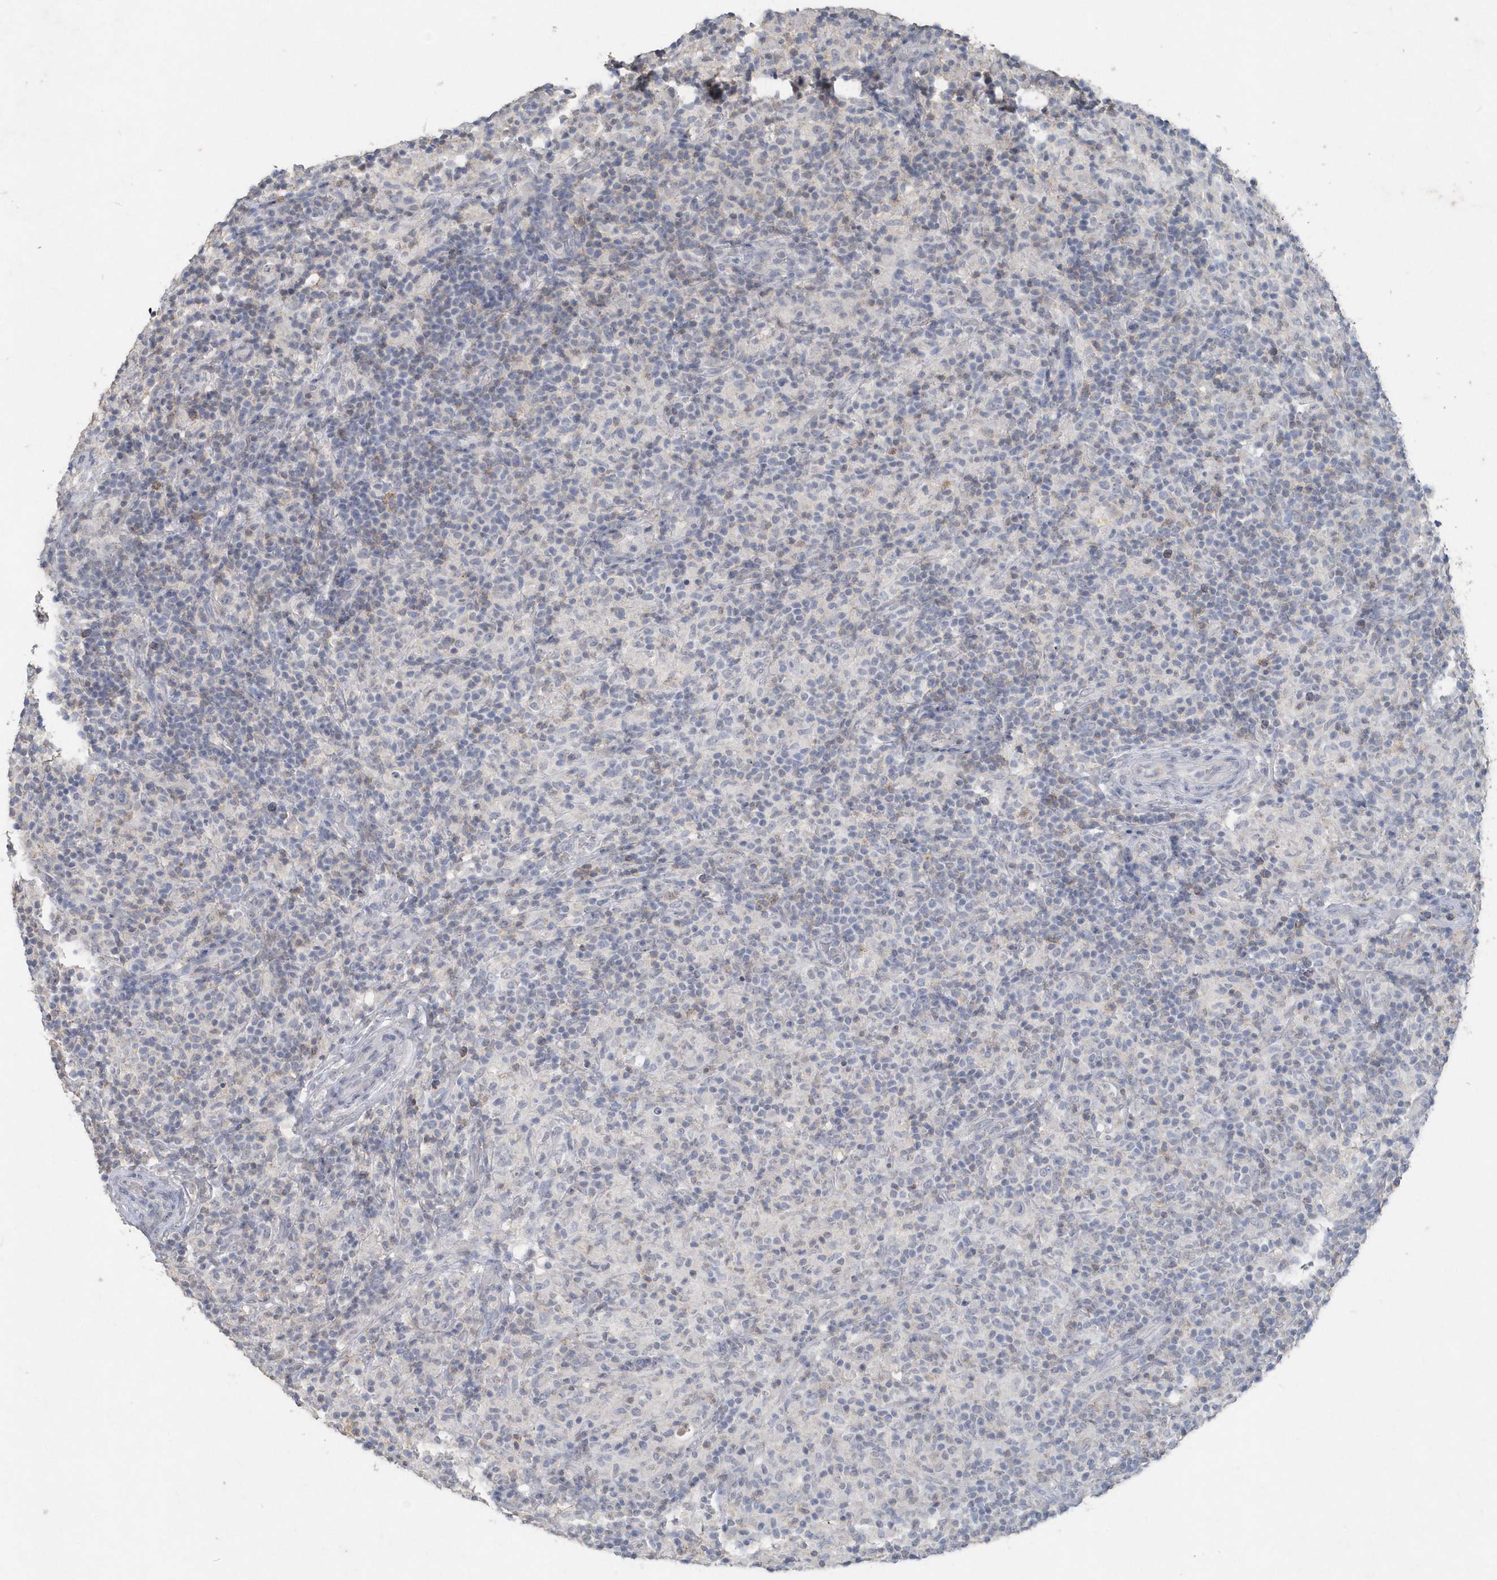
{"staining": {"intensity": "negative", "quantity": "none", "location": "none"}, "tissue": "lymphoma", "cell_type": "Tumor cells", "image_type": "cancer", "snomed": [{"axis": "morphology", "description": "Hodgkin's disease, NOS"}, {"axis": "topography", "description": "Lymph node"}], "caption": "Immunohistochemical staining of human Hodgkin's disease exhibits no significant expression in tumor cells.", "gene": "PDCD1", "patient": {"sex": "male", "age": 70}}